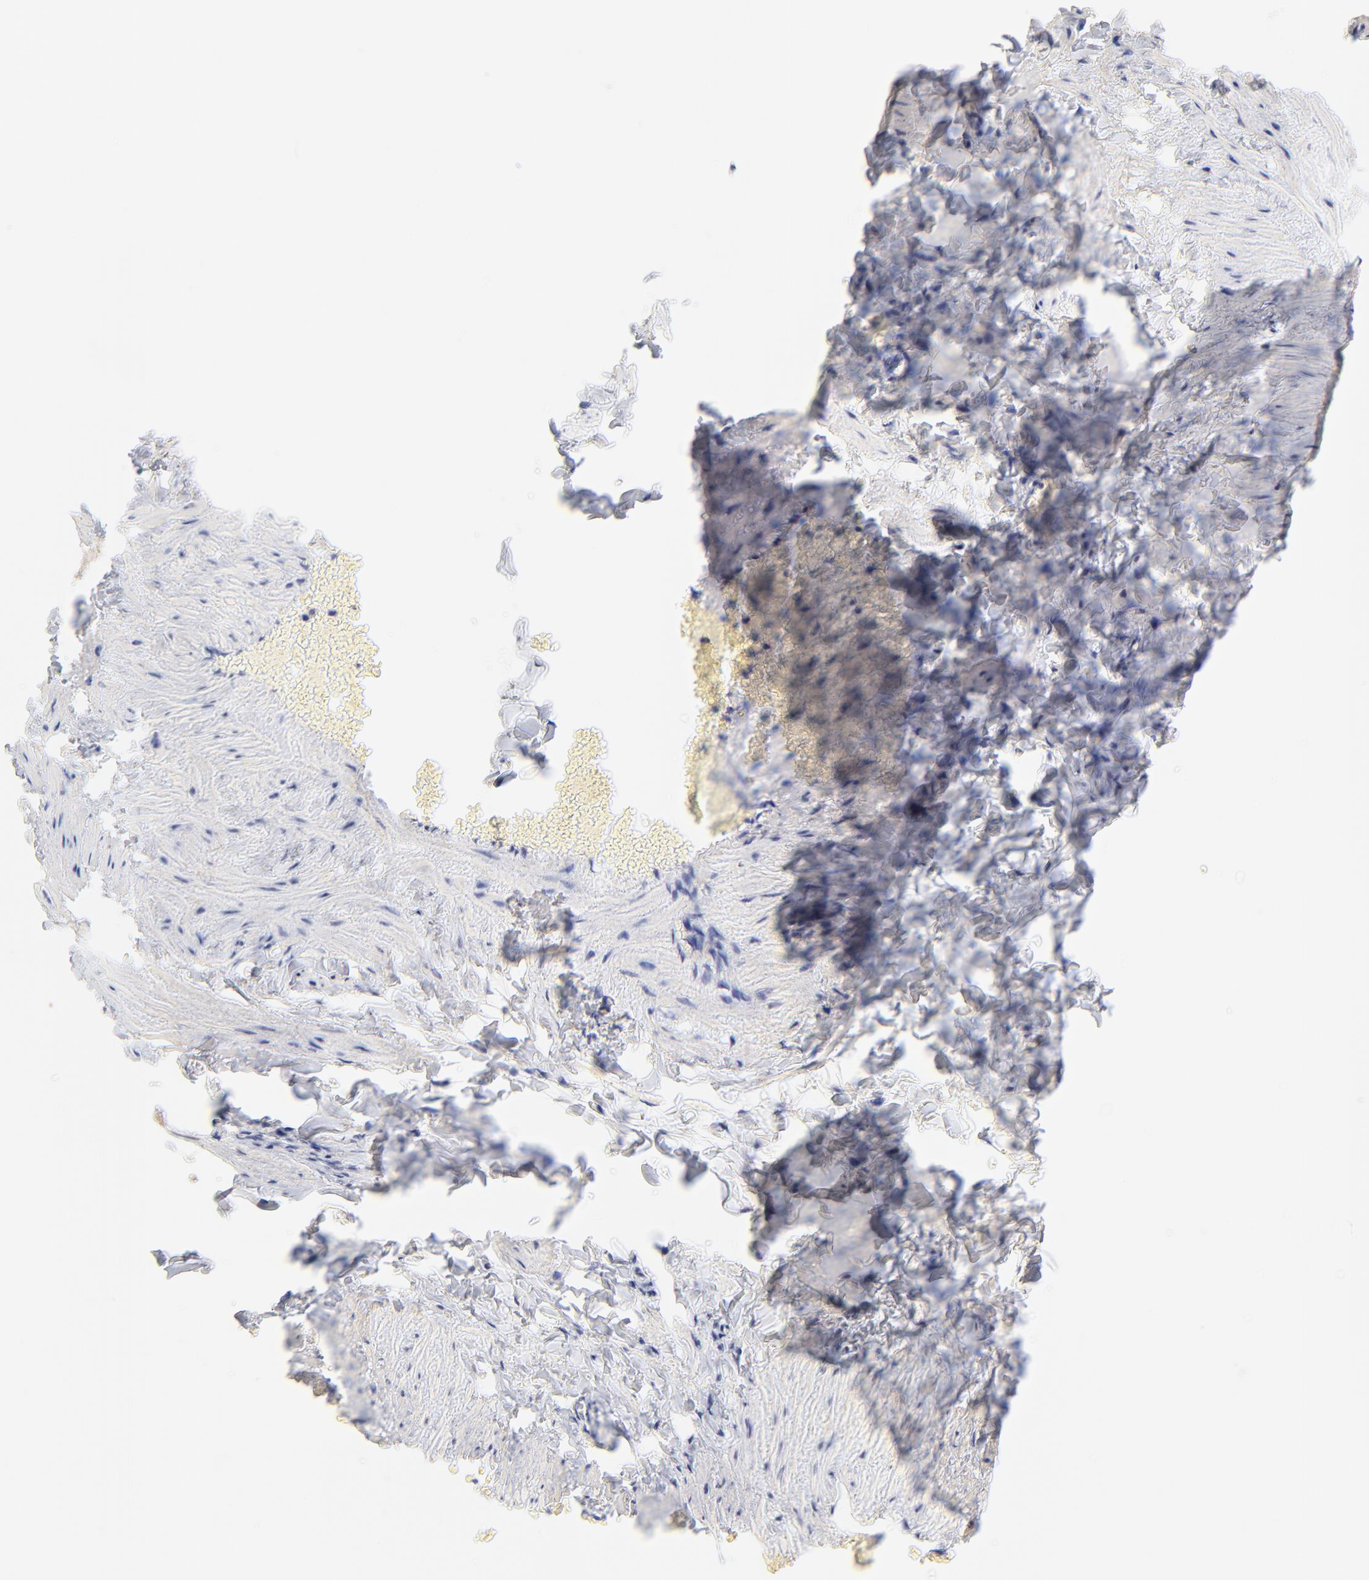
{"staining": {"intensity": "negative", "quantity": "none", "location": "none"}, "tissue": "adipose tissue", "cell_type": "Adipocytes", "image_type": "normal", "snomed": [{"axis": "morphology", "description": "Normal tissue, NOS"}, {"axis": "topography", "description": "Vascular tissue"}], "caption": "Immunohistochemistry (IHC) micrograph of unremarkable human adipose tissue stained for a protein (brown), which reveals no positivity in adipocytes.", "gene": "TXNL1", "patient": {"sex": "male", "age": 41}}